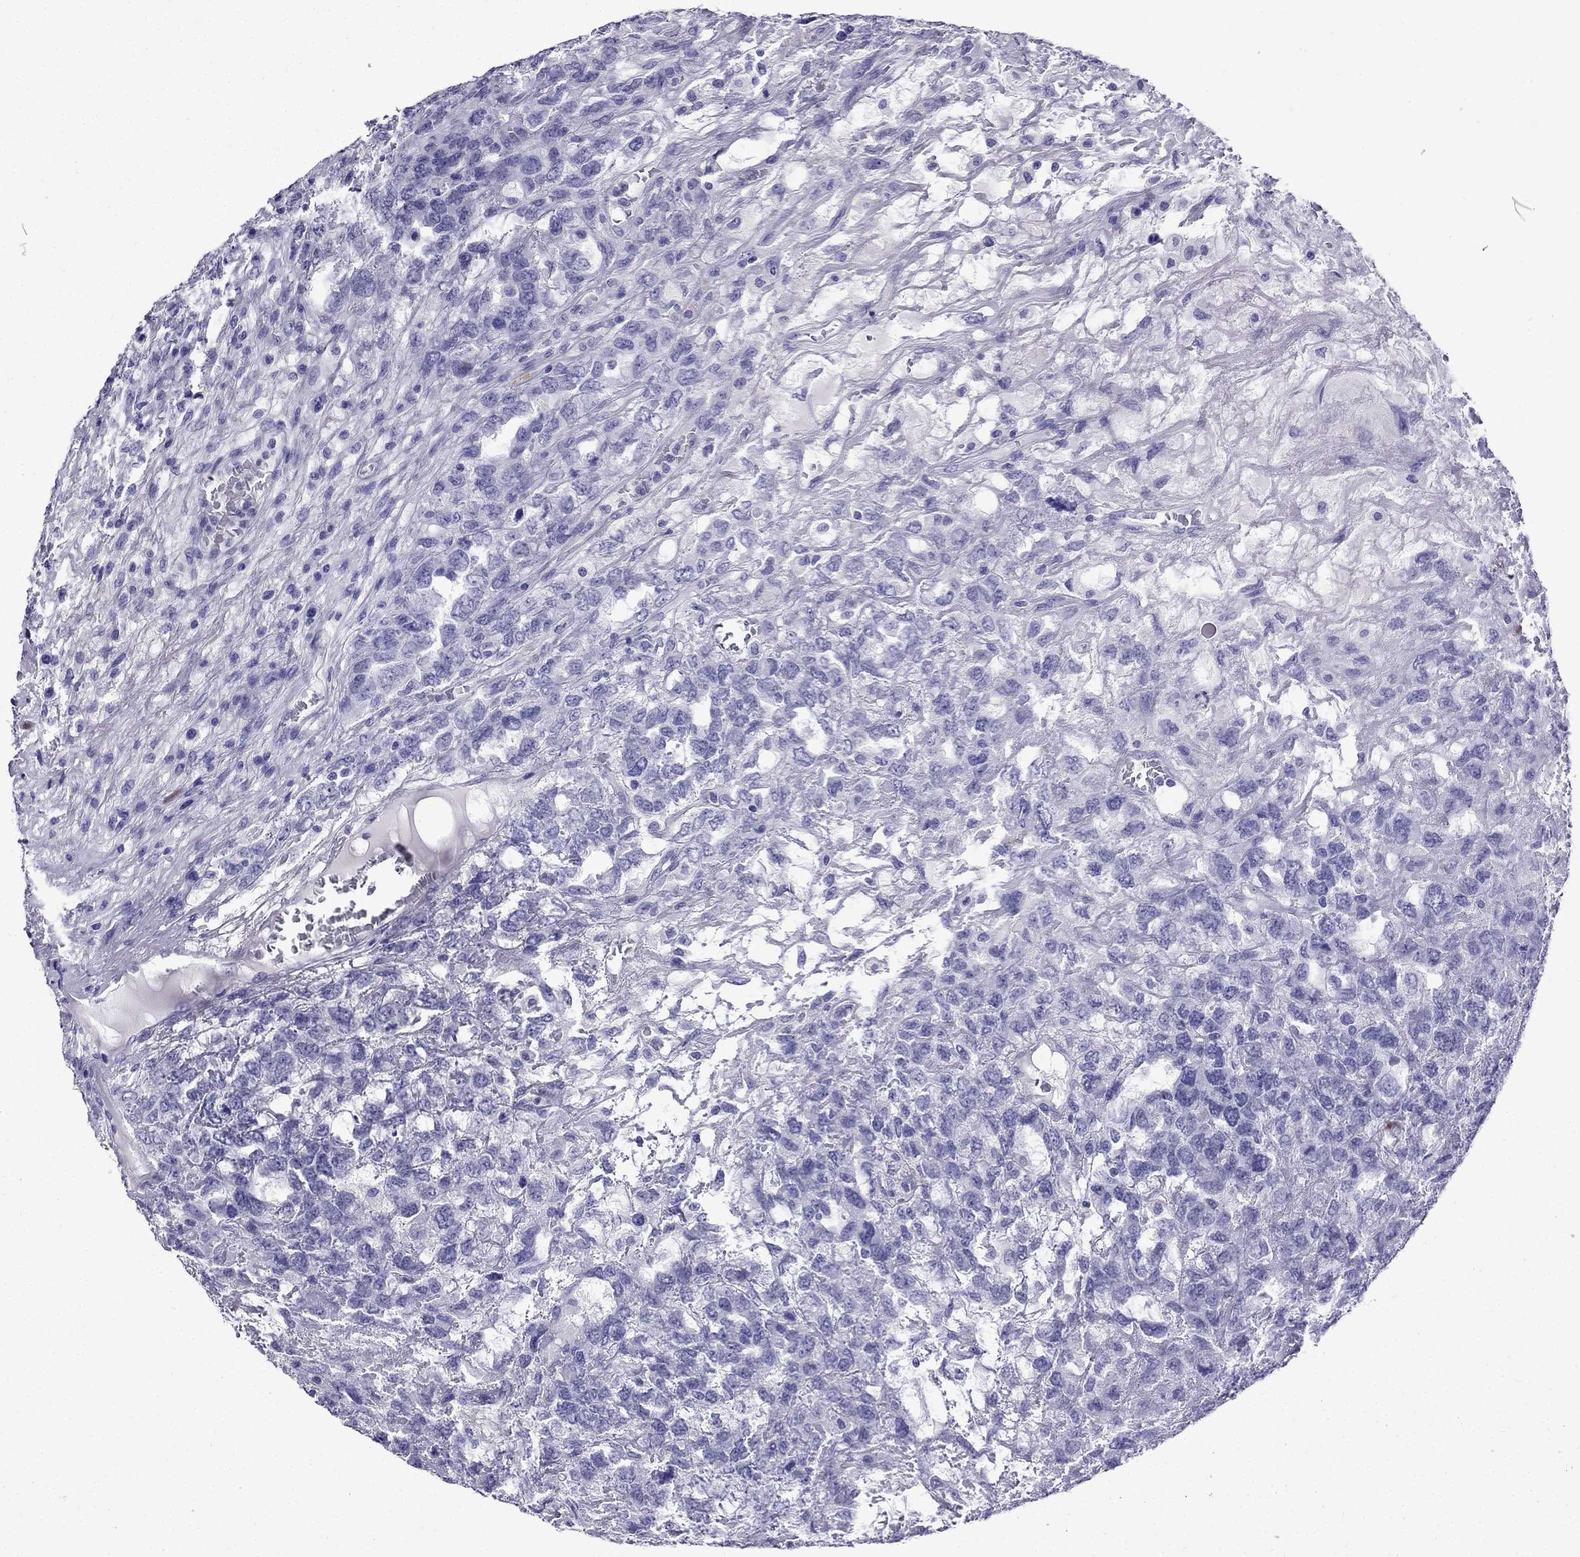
{"staining": {"intensity": "negative", "quantity": "none", "location": "none"}, "tissue": "testis cancer", "cell_type": "Tumor cells", "image_type": "cancer", "snomed": [{"axis": "morphology", "description": "Seminoma, NOS"}, {"axis": "topography", "description": "Testis"}], "caption": "Micrograph shows no significant protein positivity in tumor cells of testis seminoma.", "gene": "ERC2", "patient": {"sex": "male", "age": 52}}